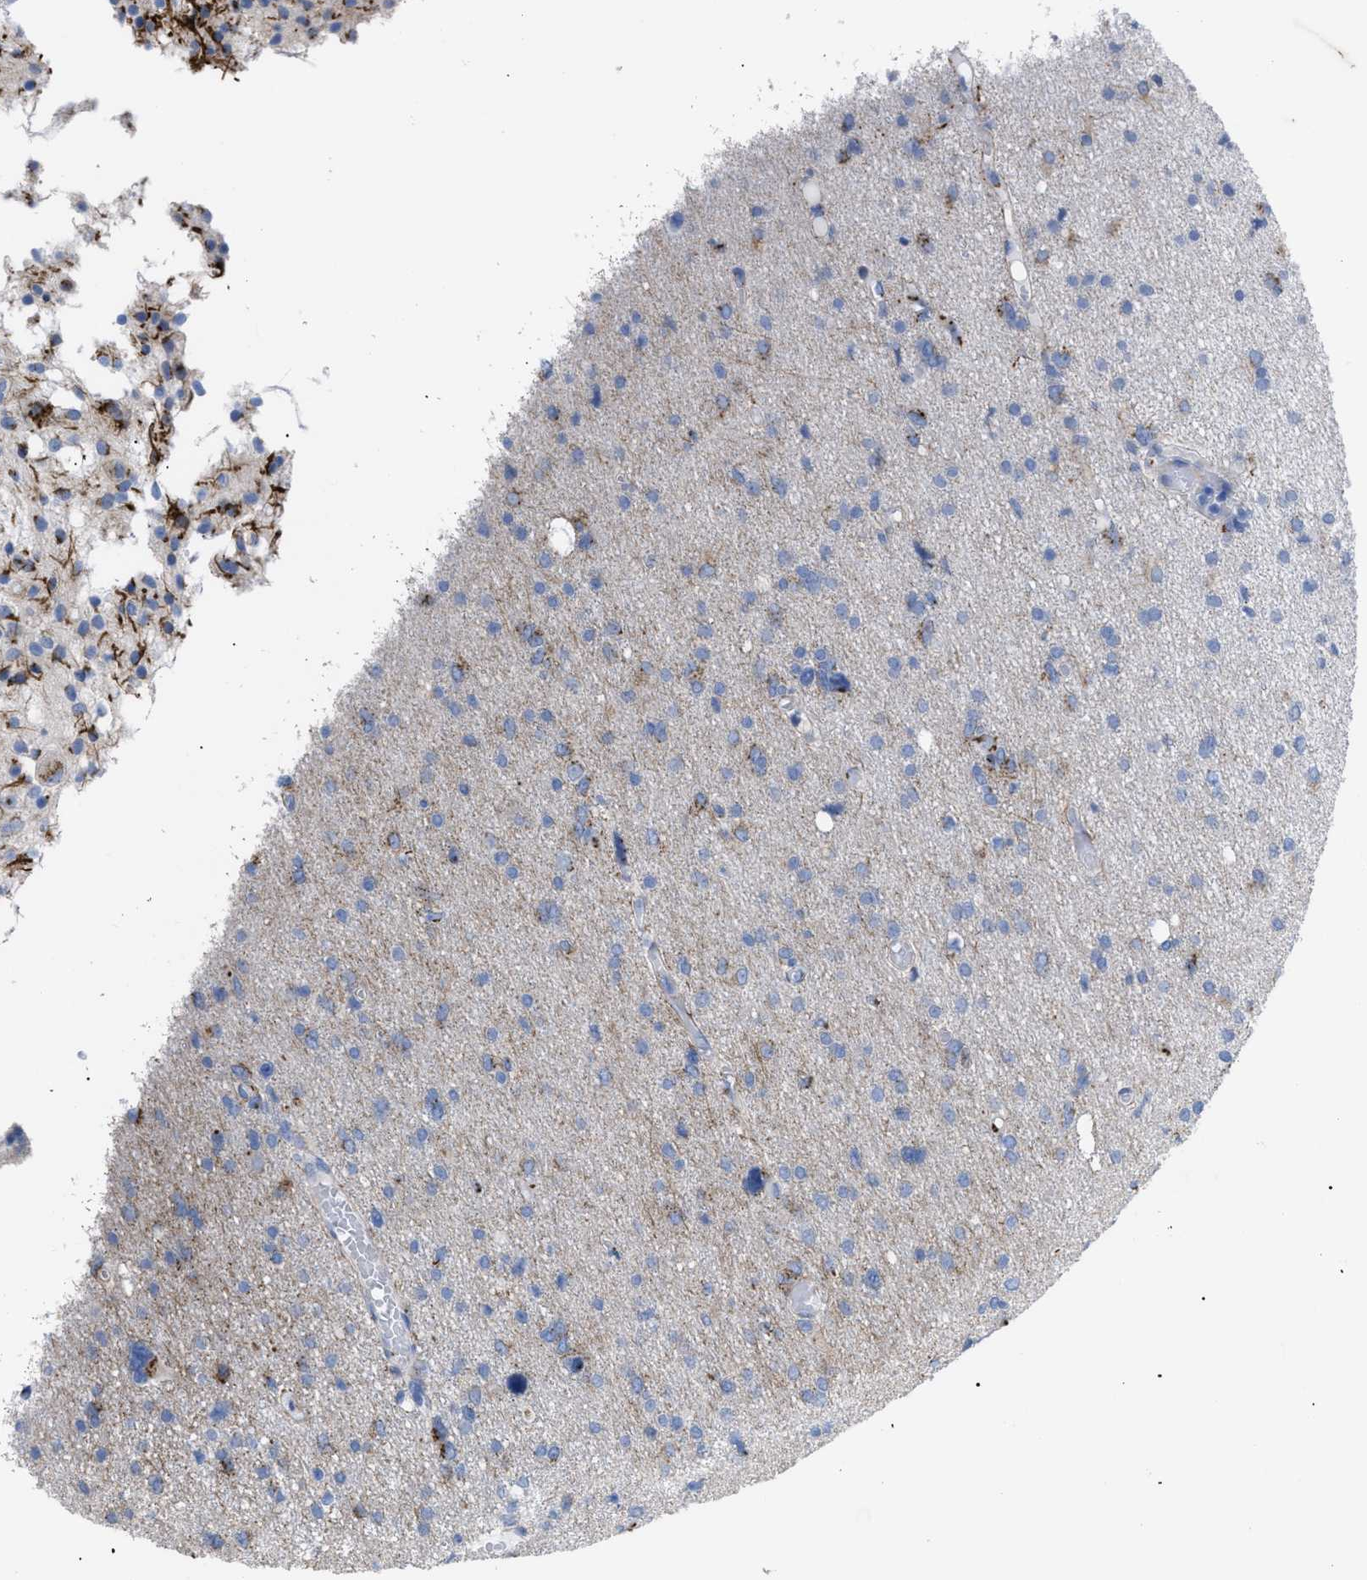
{"staining": {"intensity": "moderate", "quantity": "<25%", "location": "cytoplasmic/membranous"}, "tissue": "glioma", "cell_type": "Tumor cells", "image_type": "cancer", "snomed": [{"axis": "morphology", "description": "Glioma, malignant, High grade"}, {"axis": "topography", "description": "Brain"}], "caption": "About <25% of tumor cells in human glioma exhibit moderate cytoplasmic/membranous protein staining as visualized by brown immunohistochemical staining.", "gene": "TMEM17", "patient": {"sex": "female", "age": 59}}